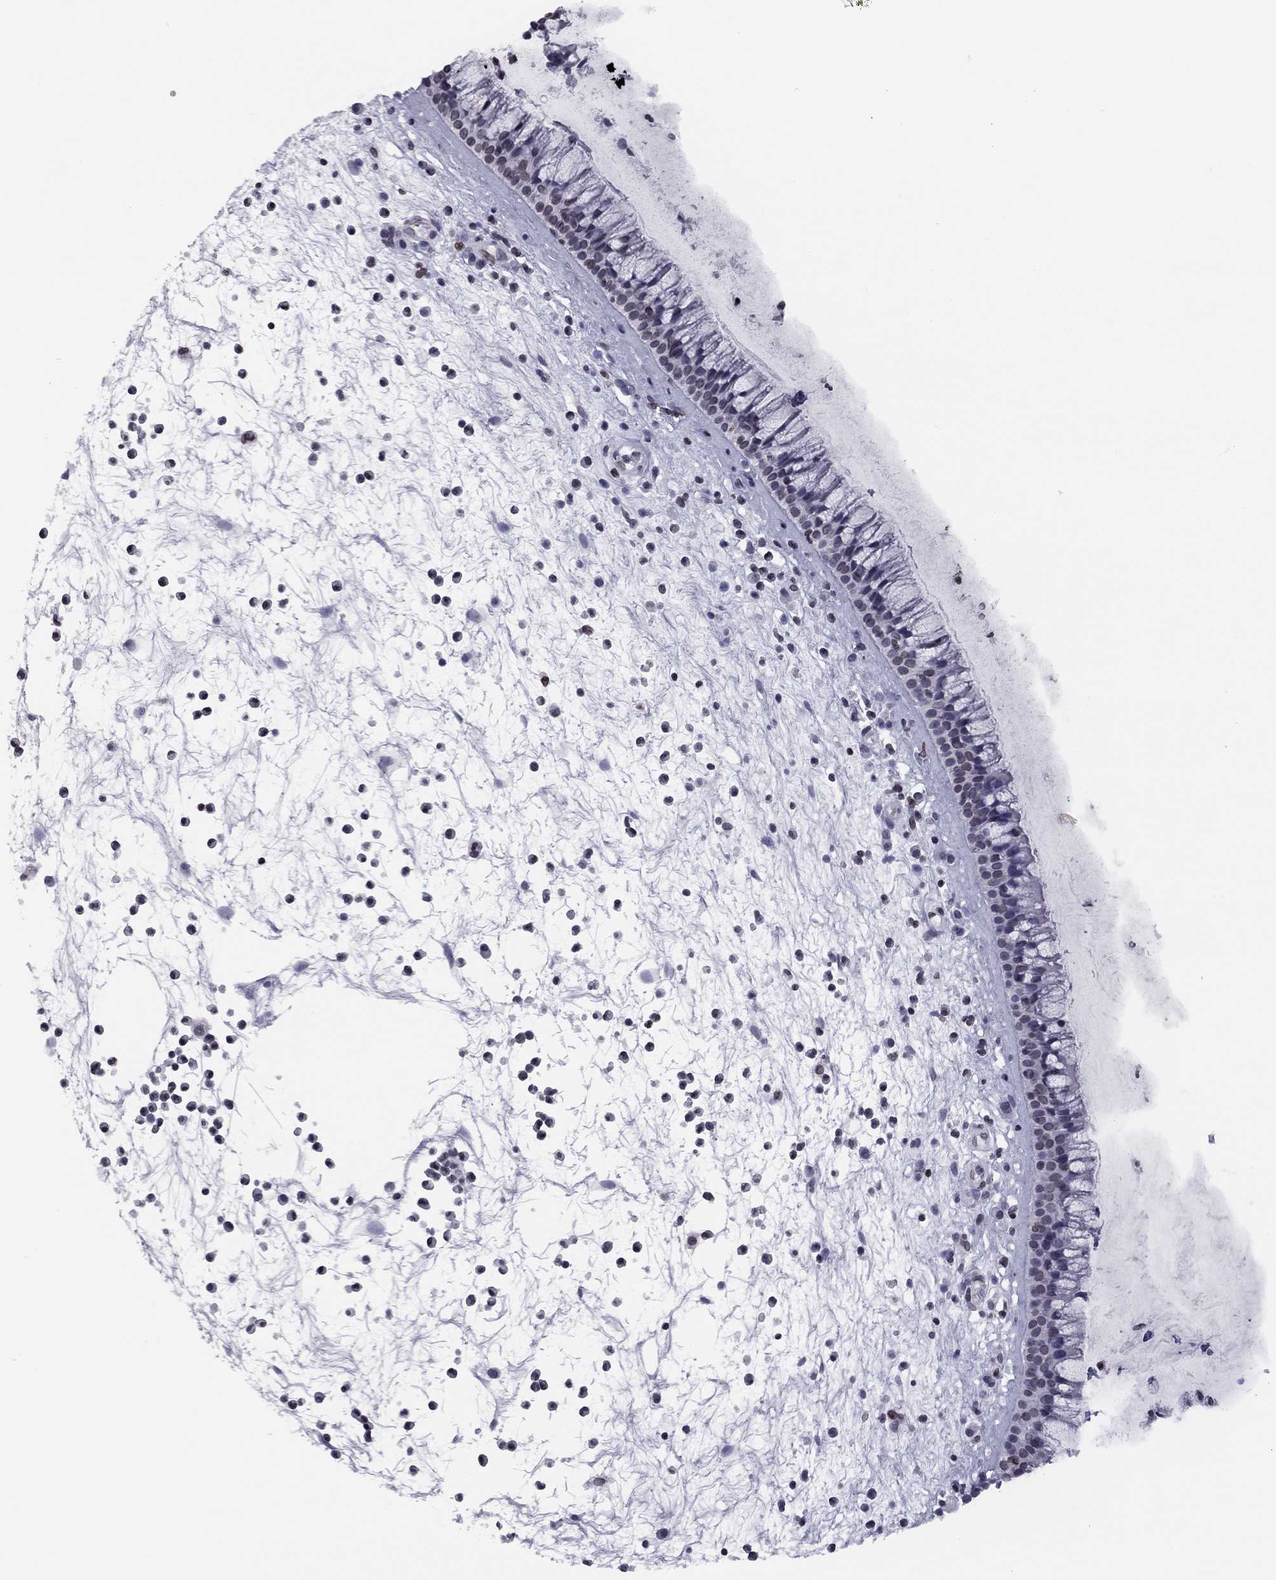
{"staining": {"intensity": "moderate", "quantity": "<25%", "location": "cytoplasmic/membranous,nuclear"}, "tissue": "nasopharynx", "cell_type": "Respiratory epithelial cells", "image_type": "normal", "snomed": [{"axis": "morphology", "description": "Normal tissue, NOS"}, {"axis": "topography", "description": "Nasopharynx"}], "caption": "Moderate cytoplasmic/membranous,nuclear positivity for a protein is present in about <25% of respiratory epithelial cells of normal nasopharynx using immunohistochemistry.", "gene": "ESPL1", "patient": {"sex": "male", "age": 77}}